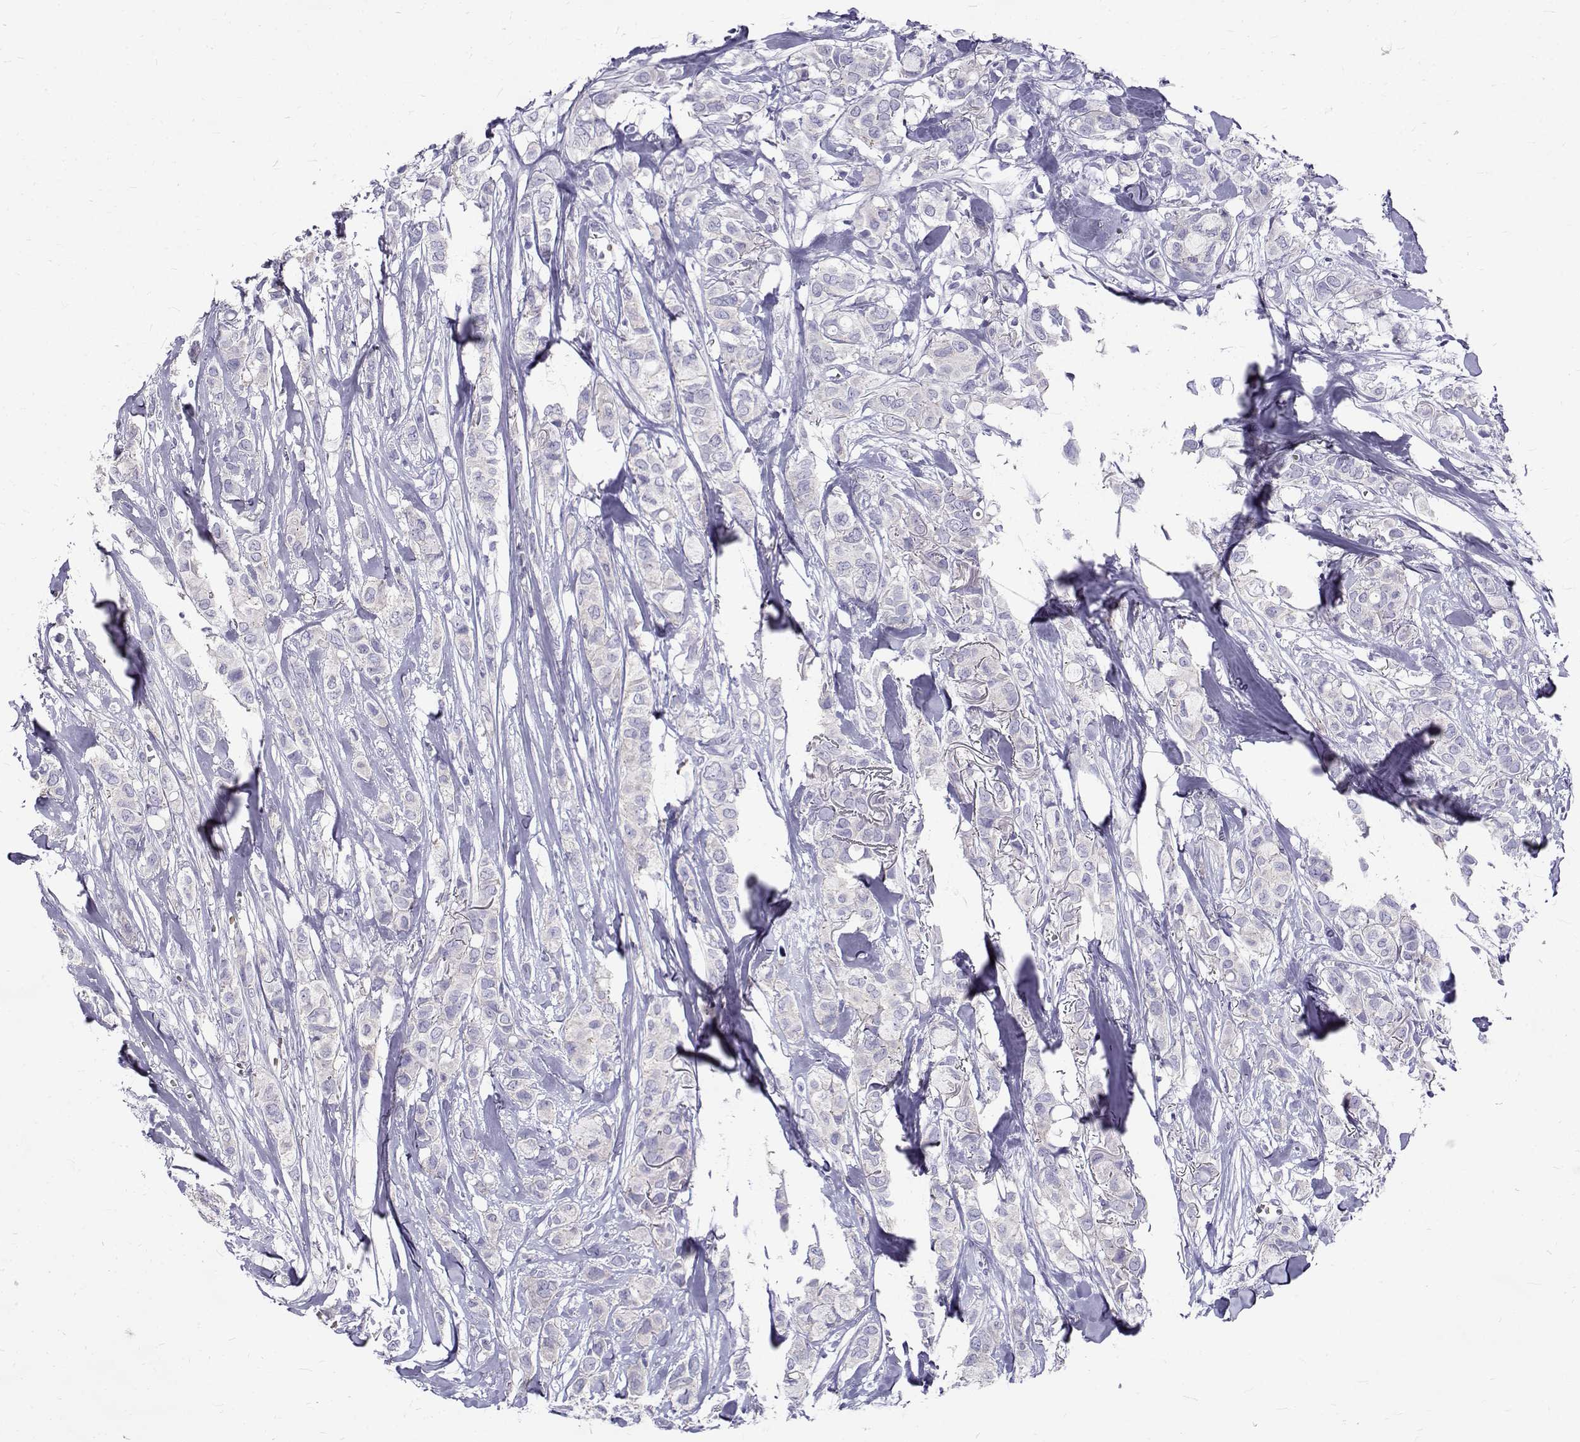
{"staining": {"intensity": "negative", "quantity": "none", "location": "none"}, "tissue": "breast cancer", "cell_type": "Tumor cells", "image_type": "cancer", "snomed": [{"axis": "morphology", "description": "Duct carcinoma"}, {"axis": "topography", "description": "Breast"}], "caption": "High power microscopy photomicrograph of an IHC micrograph of breast cancer, revealing no significant positivity in tumor cells.", "gene": "IGSF1", "patient": {"sex": "female", "age": 85}}